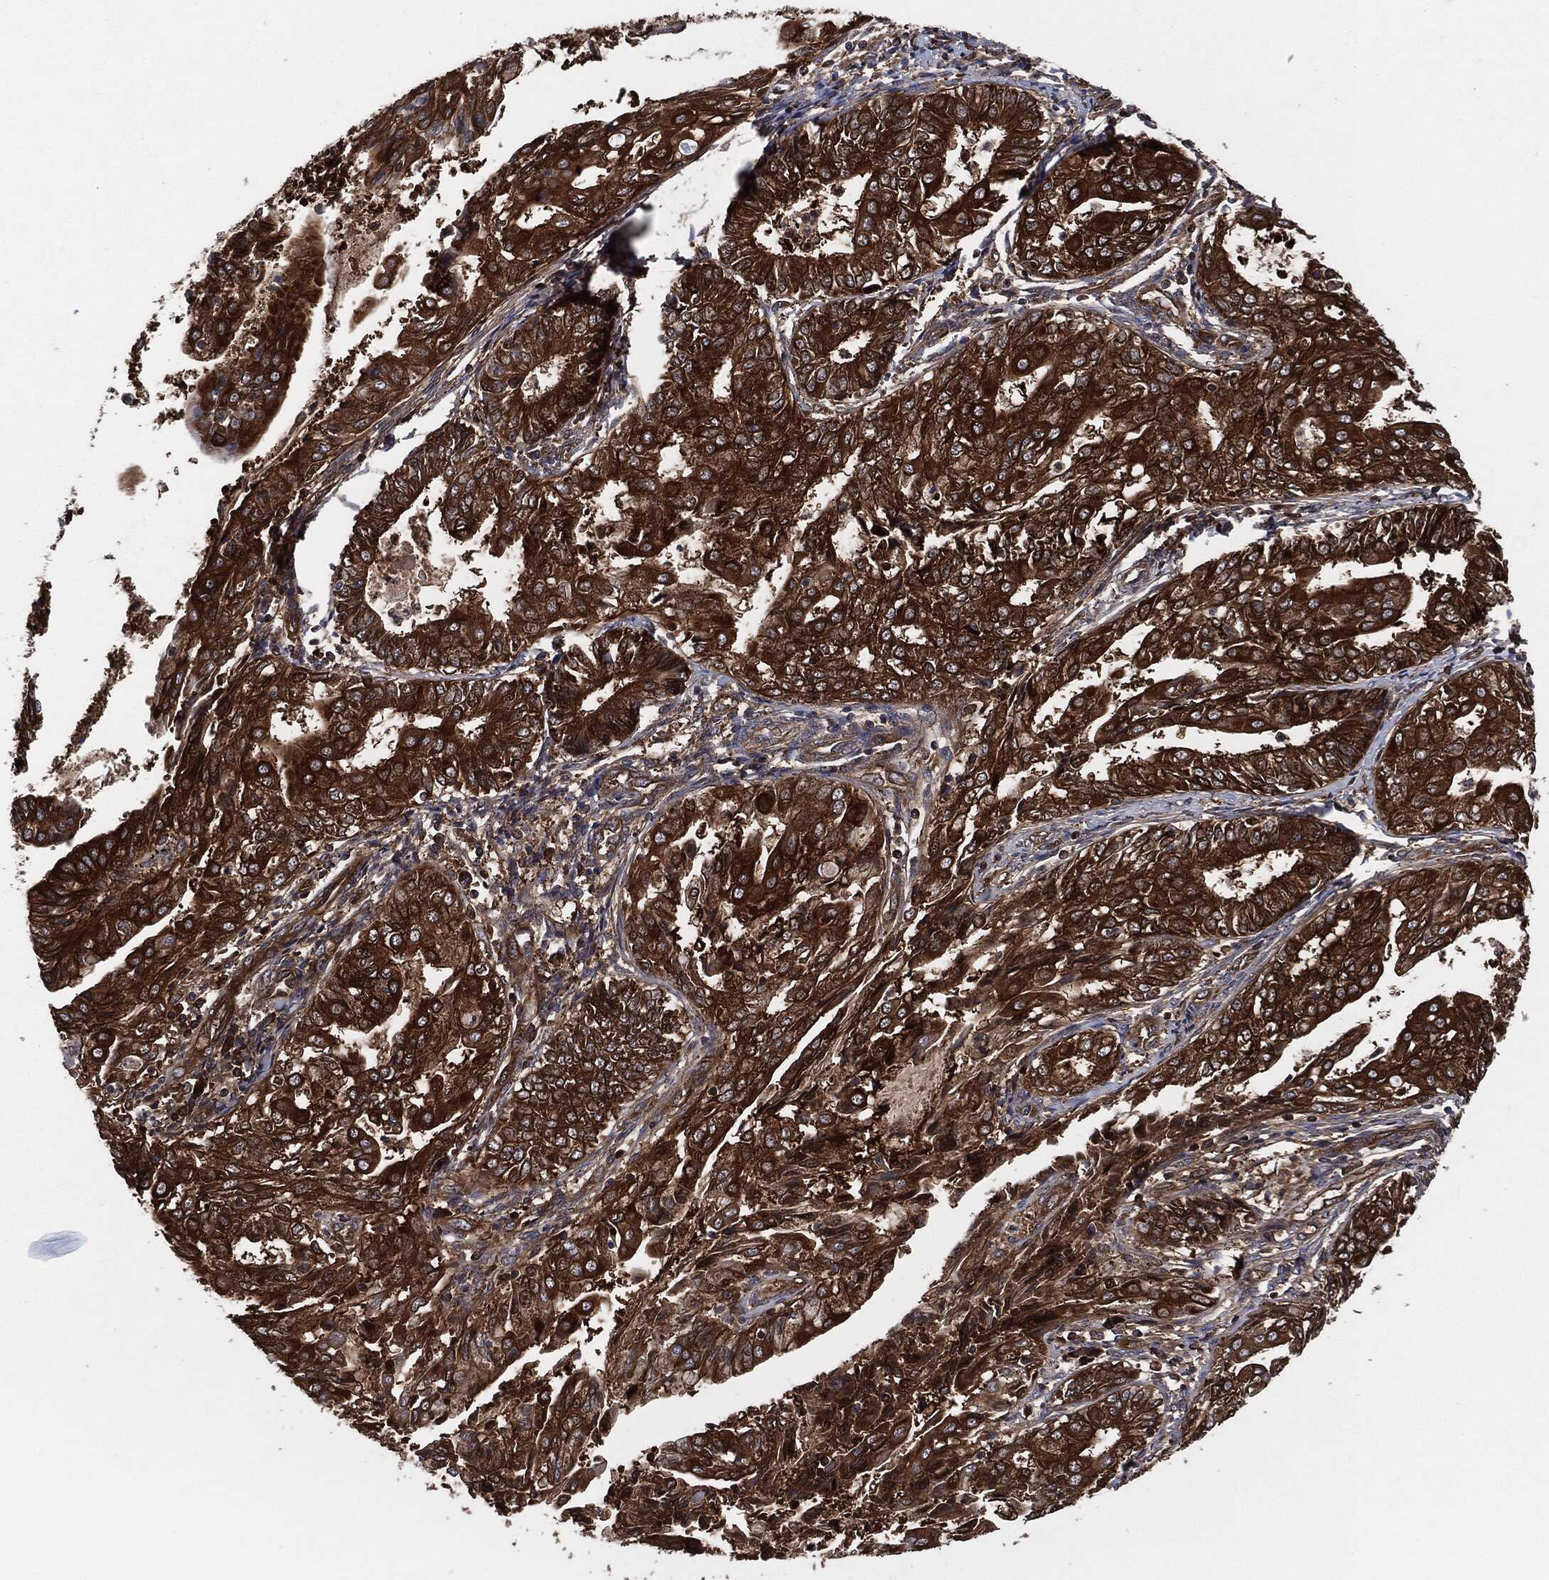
{"staining": {"intensity": "strong", "quantity": ">75%", "location": "cytoplasmic/membranous"}, "tissue": "endometrial cancer", "cell_type": "Tumor cells", "image_type": "cancer", "snomed": [{"axis": "morphology", "description": "Adenocarcinoma, NOS"}, {"axis": "topography", "description": "Endometrium"}], "caption": "This image displays endometrial cancer (adenocarcinoma) stained with immunohistochemistry to label a protein in brown. The cytoplasmic/membranous of tumor cells show strong positivity for the protein. Nuclei are counter-stained blue.", "gene": "XPNPEP1", "patient": {"sex": "female", "age": 68}}